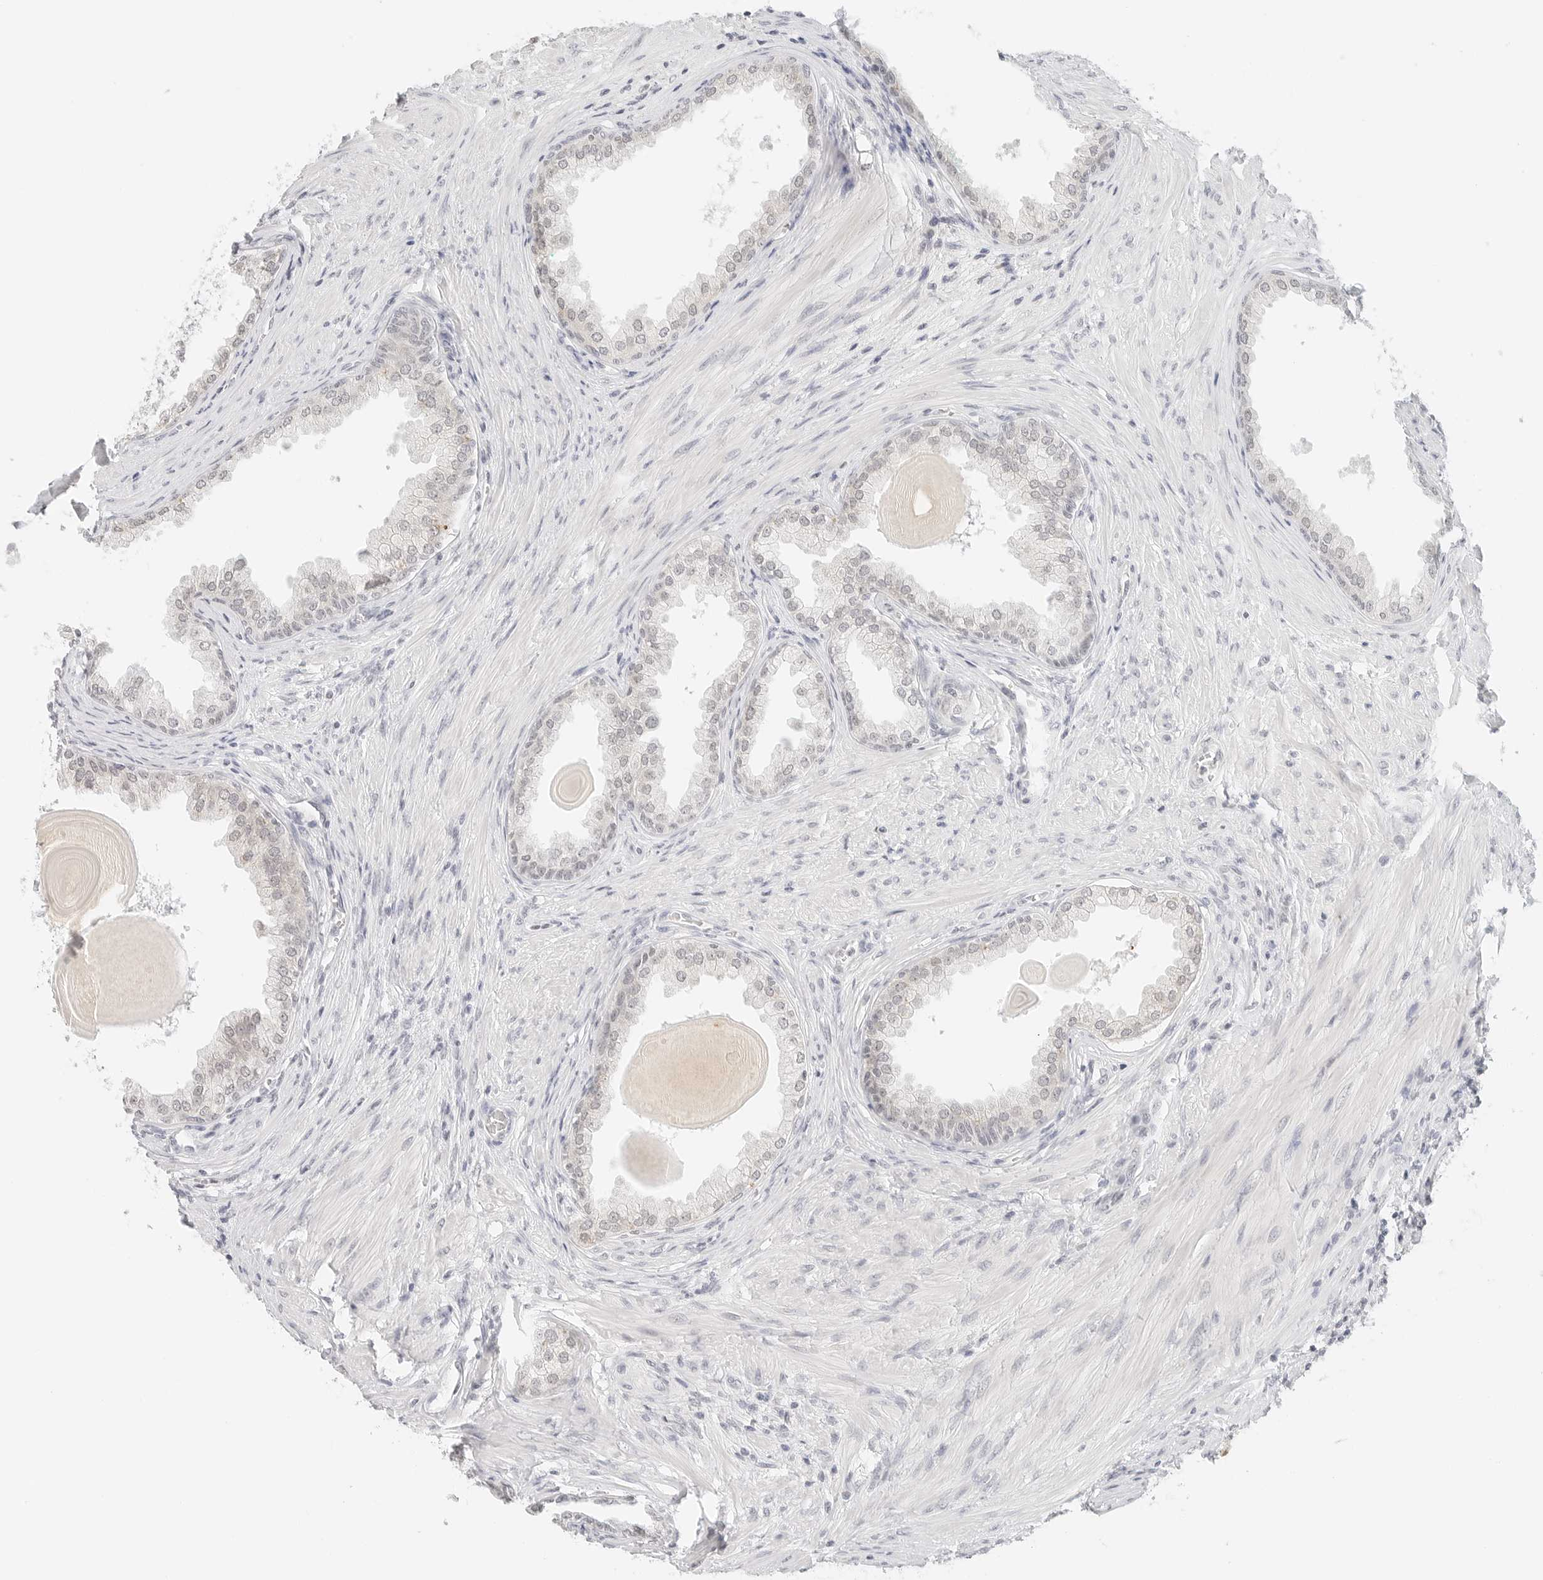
{"staining": {"intensity": "negative", "quantity": "none", "location": "none"}, "tissue": "prostate cancer", "cell_type": "Tumor cells", "image_type": "cancer", "snomed": [{"axis": "morphology", "description": "Normal tissue, NOS"}, {"axis": "morphology", "description": "Adenocarcinoma, Low grade"}, {"axis": "topography", "description": "Prostate"}, {"axis": "topography", "description": "Peripheral nerve tissue"}], "caption": "Tumor cells show no significant expression in prostate cancer (adenocarcinoma (low-grade)).", "gene": "NEO1", "patient": {"sex": "male", "age": 71}}